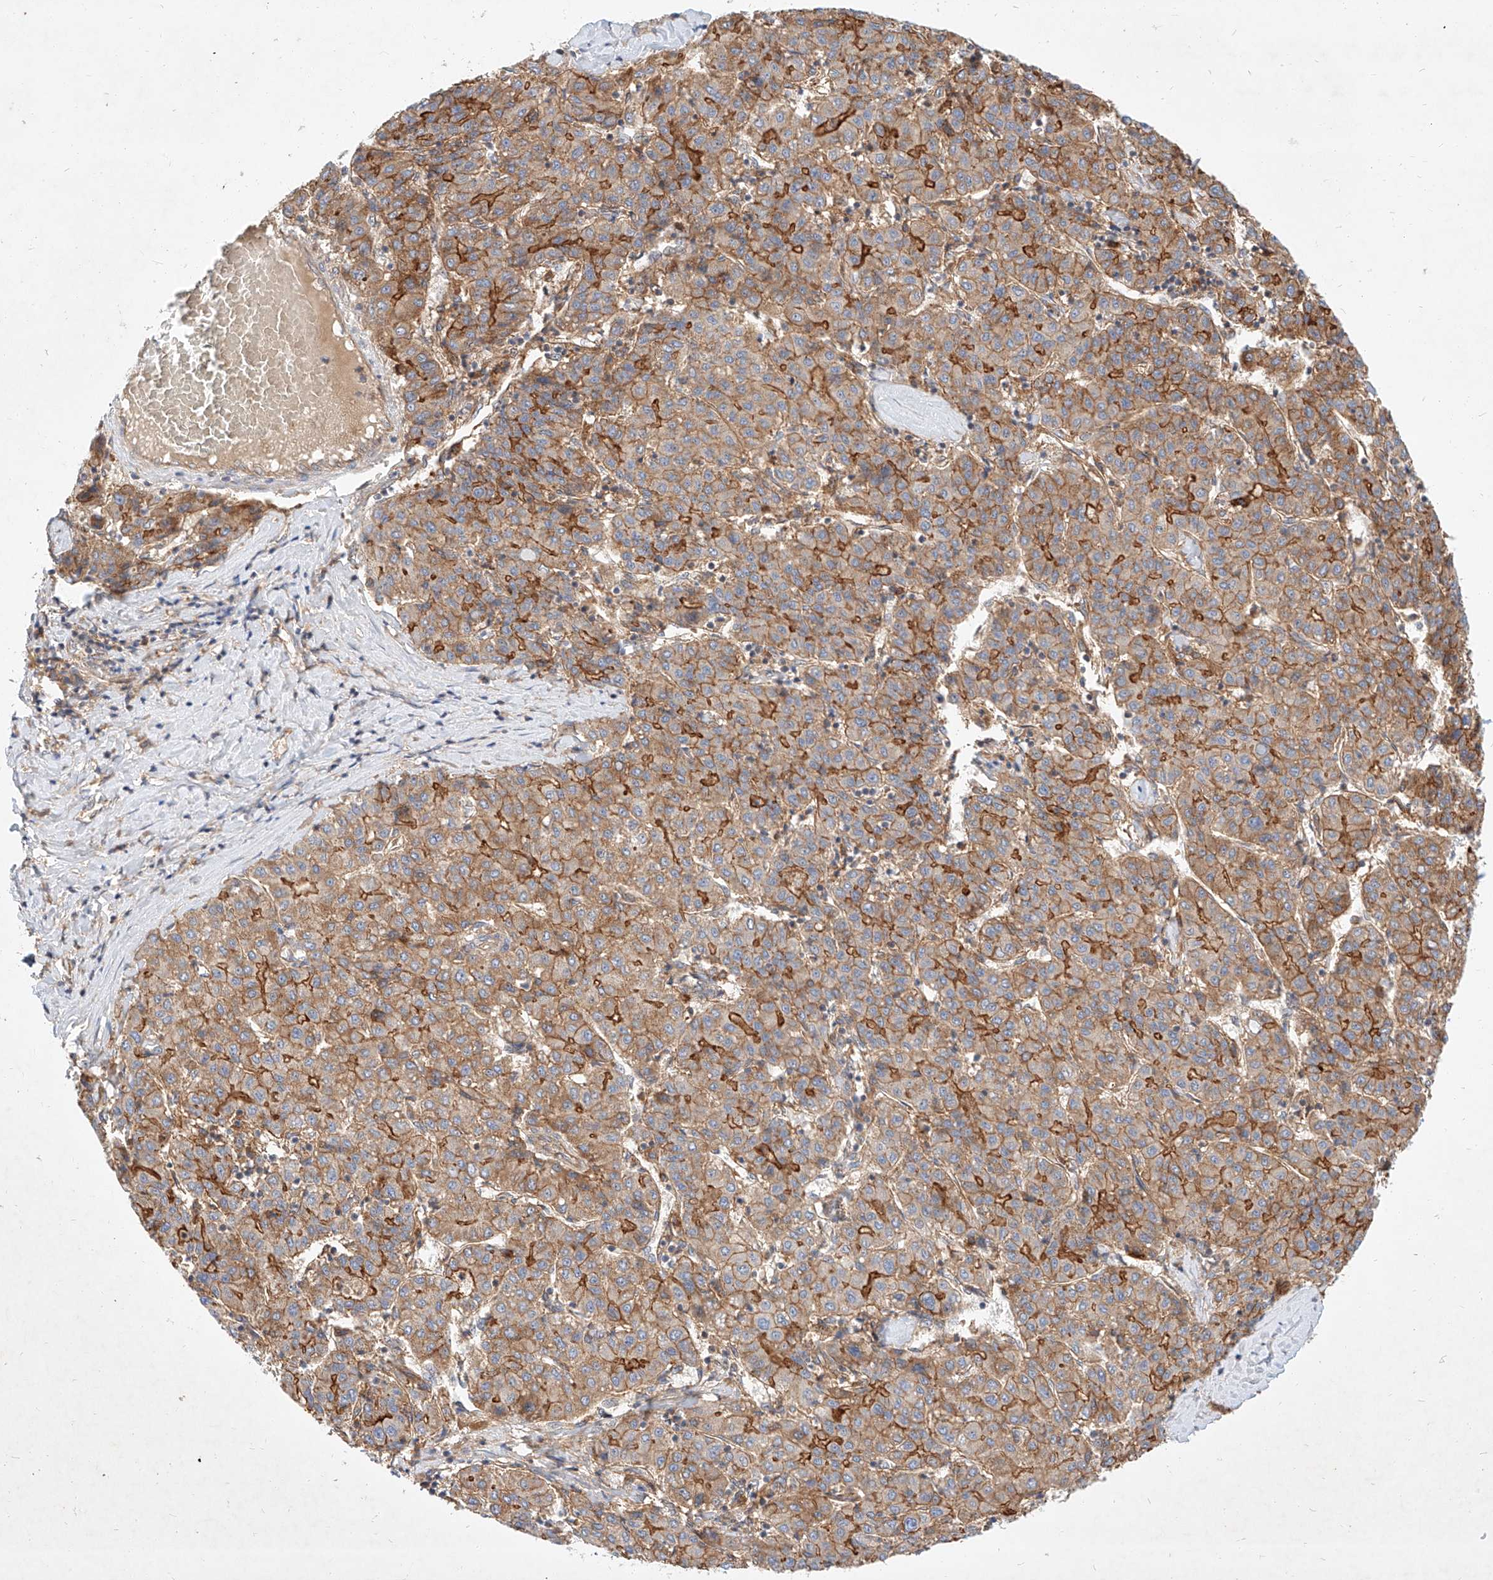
{"staining": {"intensity": "moderate", "quantity": ">75%", "location": "cytoplasmic/membranous"}, "tissue": "liver cancer", "cell_type": "Tumor cells", "image_type": "cancer", "snomed": [{"axis": "morphology", "description": "Carcinoma, Hepatocellular, NOS"}, {"axis": "topography", "description": "Liver"}], "caption": "Moderate cytoplasmic/membranous expression for a protein is present in approximately >75% of tumor cells of liver hepatocellular carcinoma using immunohistochemistry.", "gene": "NFAM1", "patient": {"sex": "male", "age": 65}}